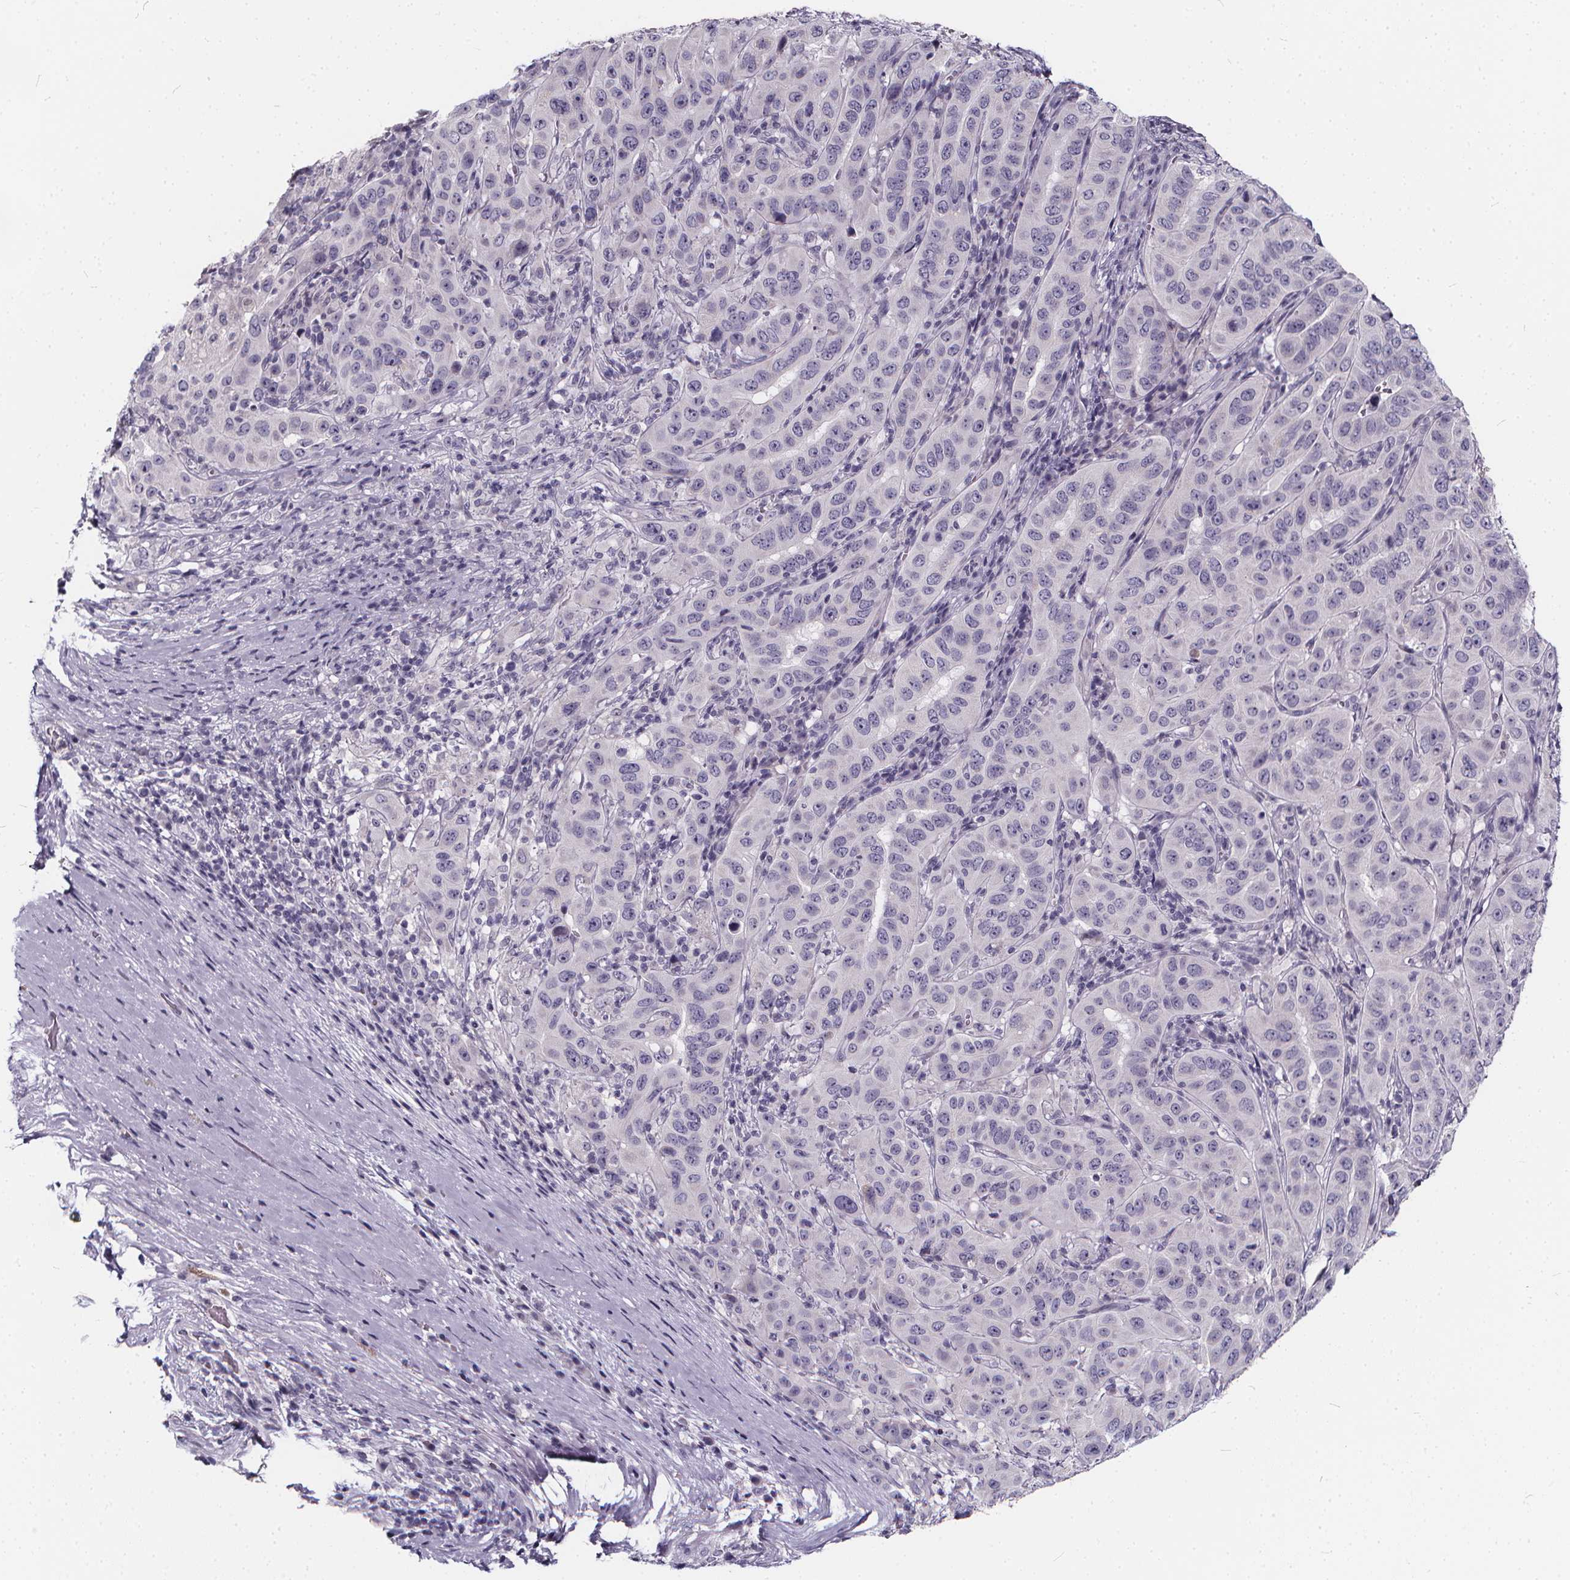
{"staining": {"intensity": "negative", "quantity": "none", "location": "none"}, "tissue": "pancreatic cancer", "cell_type": "Tumor cells", "image_type": "cancer", "snomed": [{"axis": "morphology", "description": "Adenocarcinoma, NOS"}, {"axis": "topography", "description": "Pancreas"}], "caption": "Tumor cells are negative for protein expression in human pancreatic adenocarcinoma.", "gene": "SPEF2", "patient": {"sex": "male", "age": 63}}